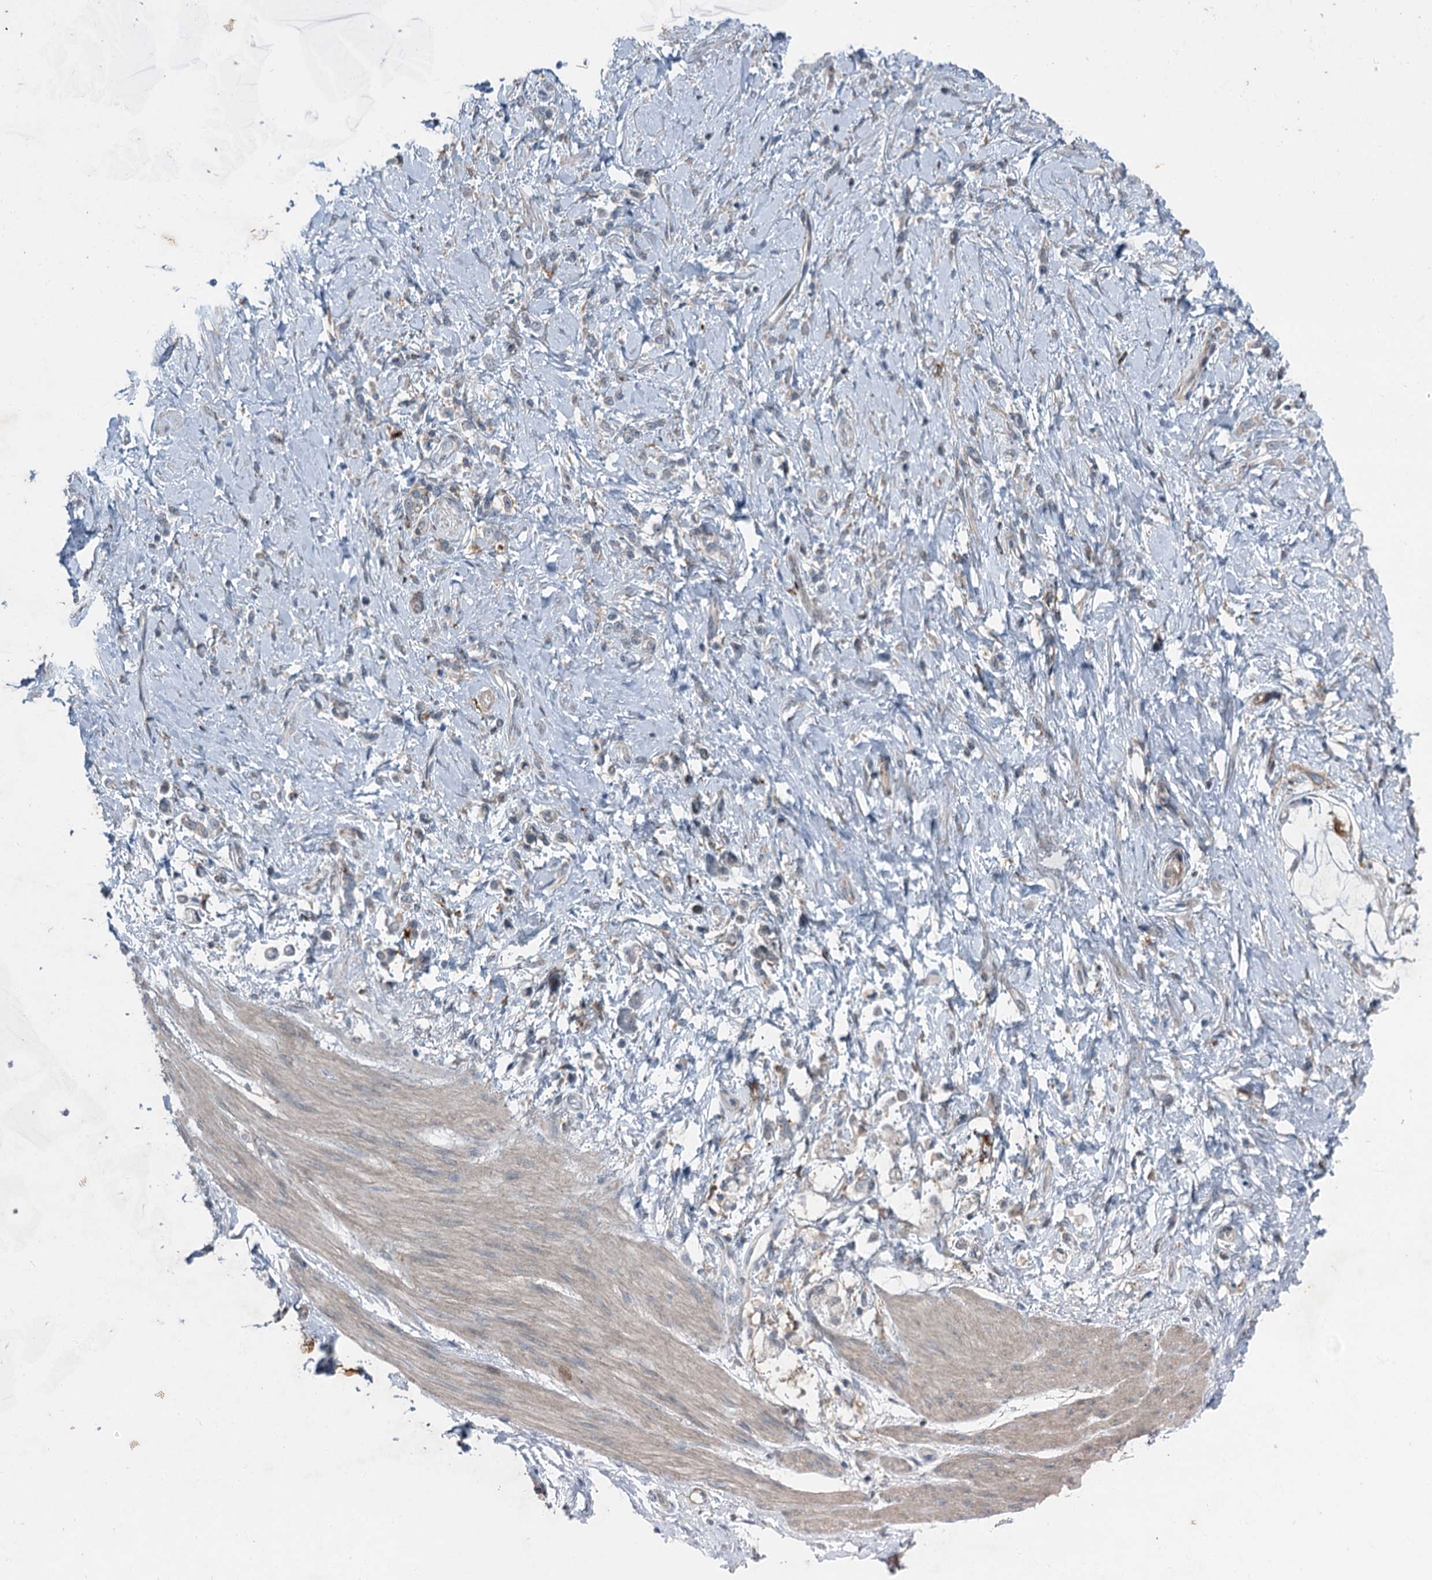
{"staining": {"intensity": "negative", "quantity": "none", "location": "none"}, "tissue": "stomach cancer", "cell_type": "Tumor cells", "image_type": "cancer", "snomed": [{"axis": "morphology", "description": "Adenocarcinoma, NOS"}, {"axis": "topography", "description": "Stomach"}], "caption": "Immunohistochemistry (IHC) image of neoplastic tissue: adenocarcinoma (stomach) stained with DAB demonstrates no significant protein positivity in tumor cells.", "gene": "AXL", "patient": {"sex": "female", "age": 60}}